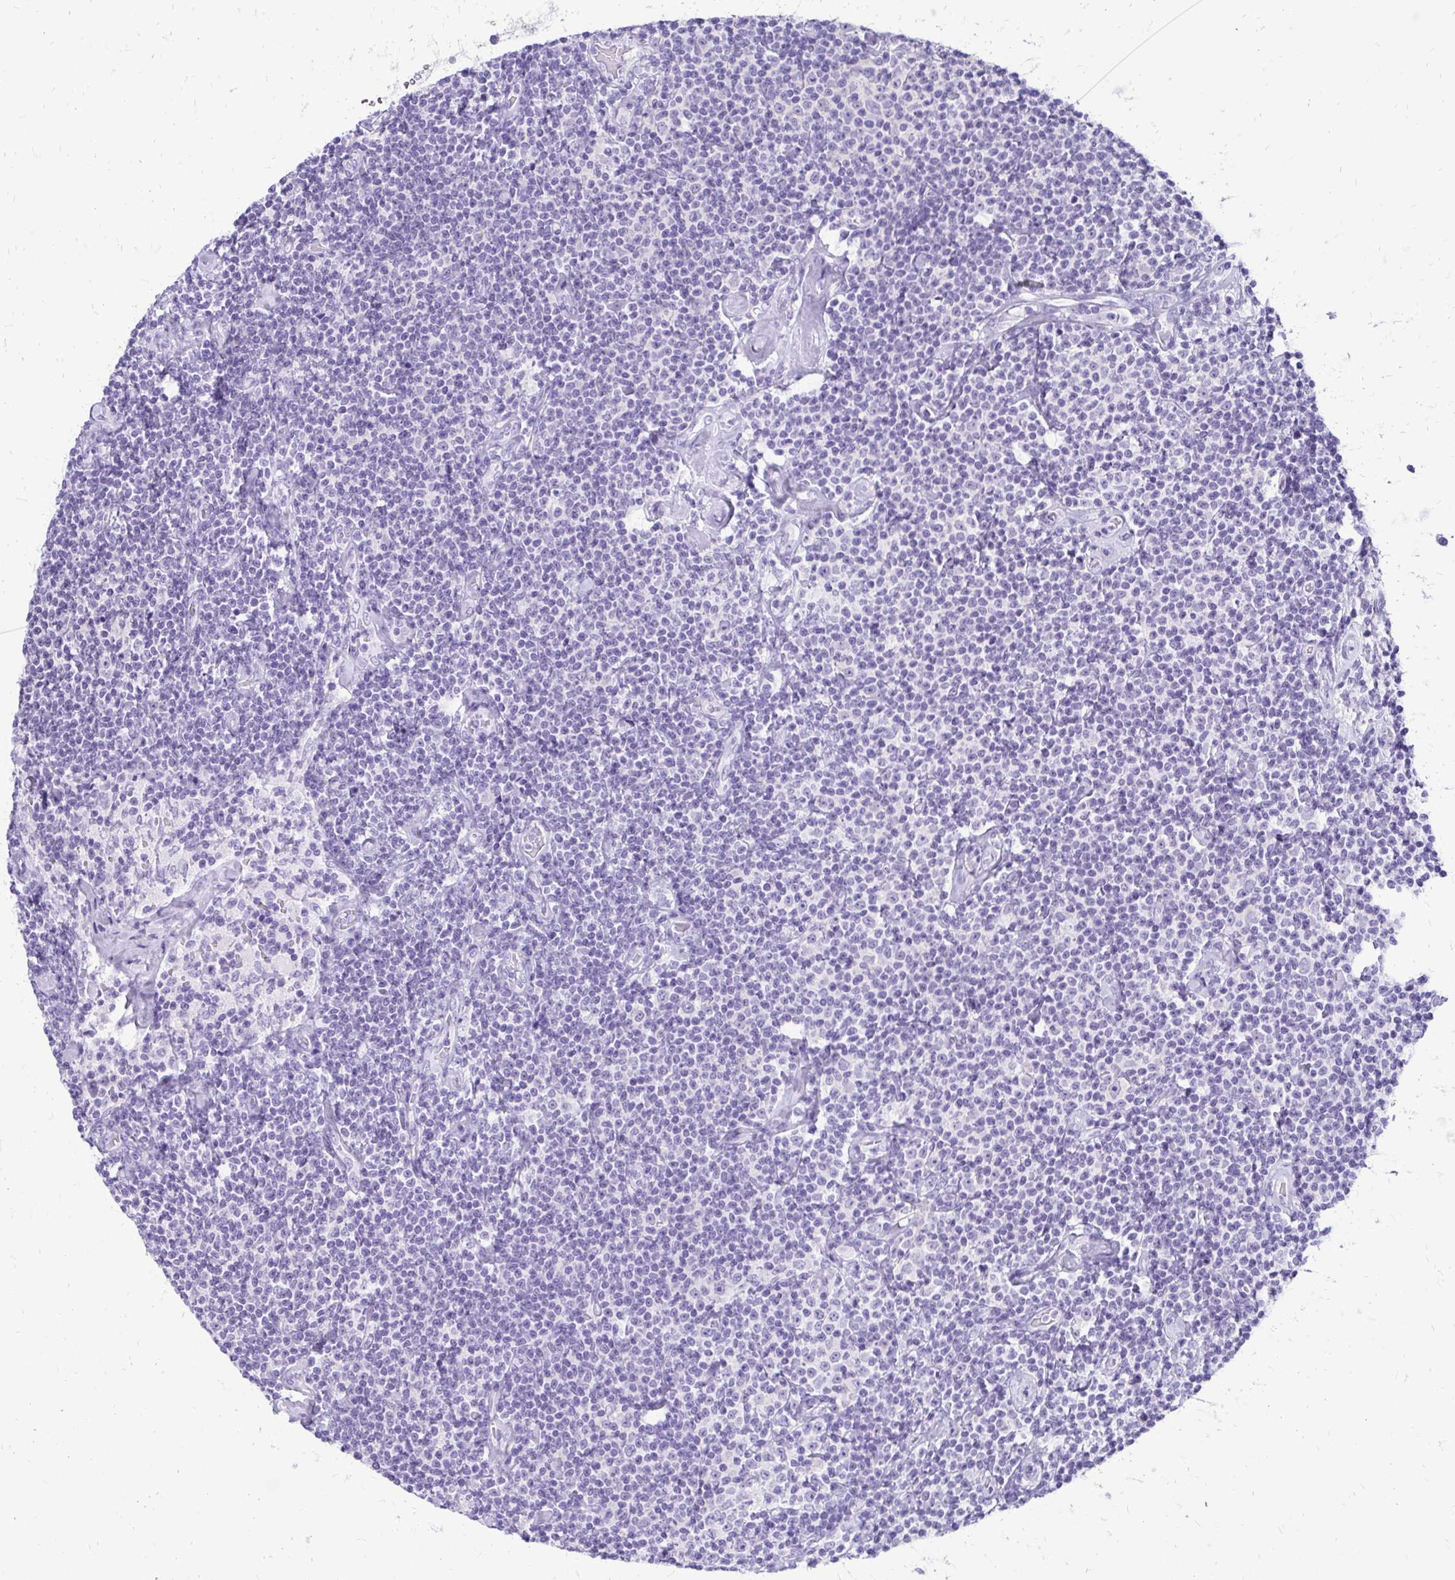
{"staining": {"intensity": "negative", "quantity": "none", "location": "none"}, "tissue": "lymphoma", "cell_type": "Tumor cells", "image_type": "cancer", "snomed": [{"axis": "morphology", "description": "Malignant lymphoma, non-Hodgkin's type, Low grade"}, {"axis": "topography", "description": "Lymph node"}], "caption": "The photomicrograph exhibits no significant expression in tumor cells of malignant lymphoma, non-Hodgkin's type (low-grade).", "gene": "SLC32A1", "patient": {"sex": "male", "age": 81}}